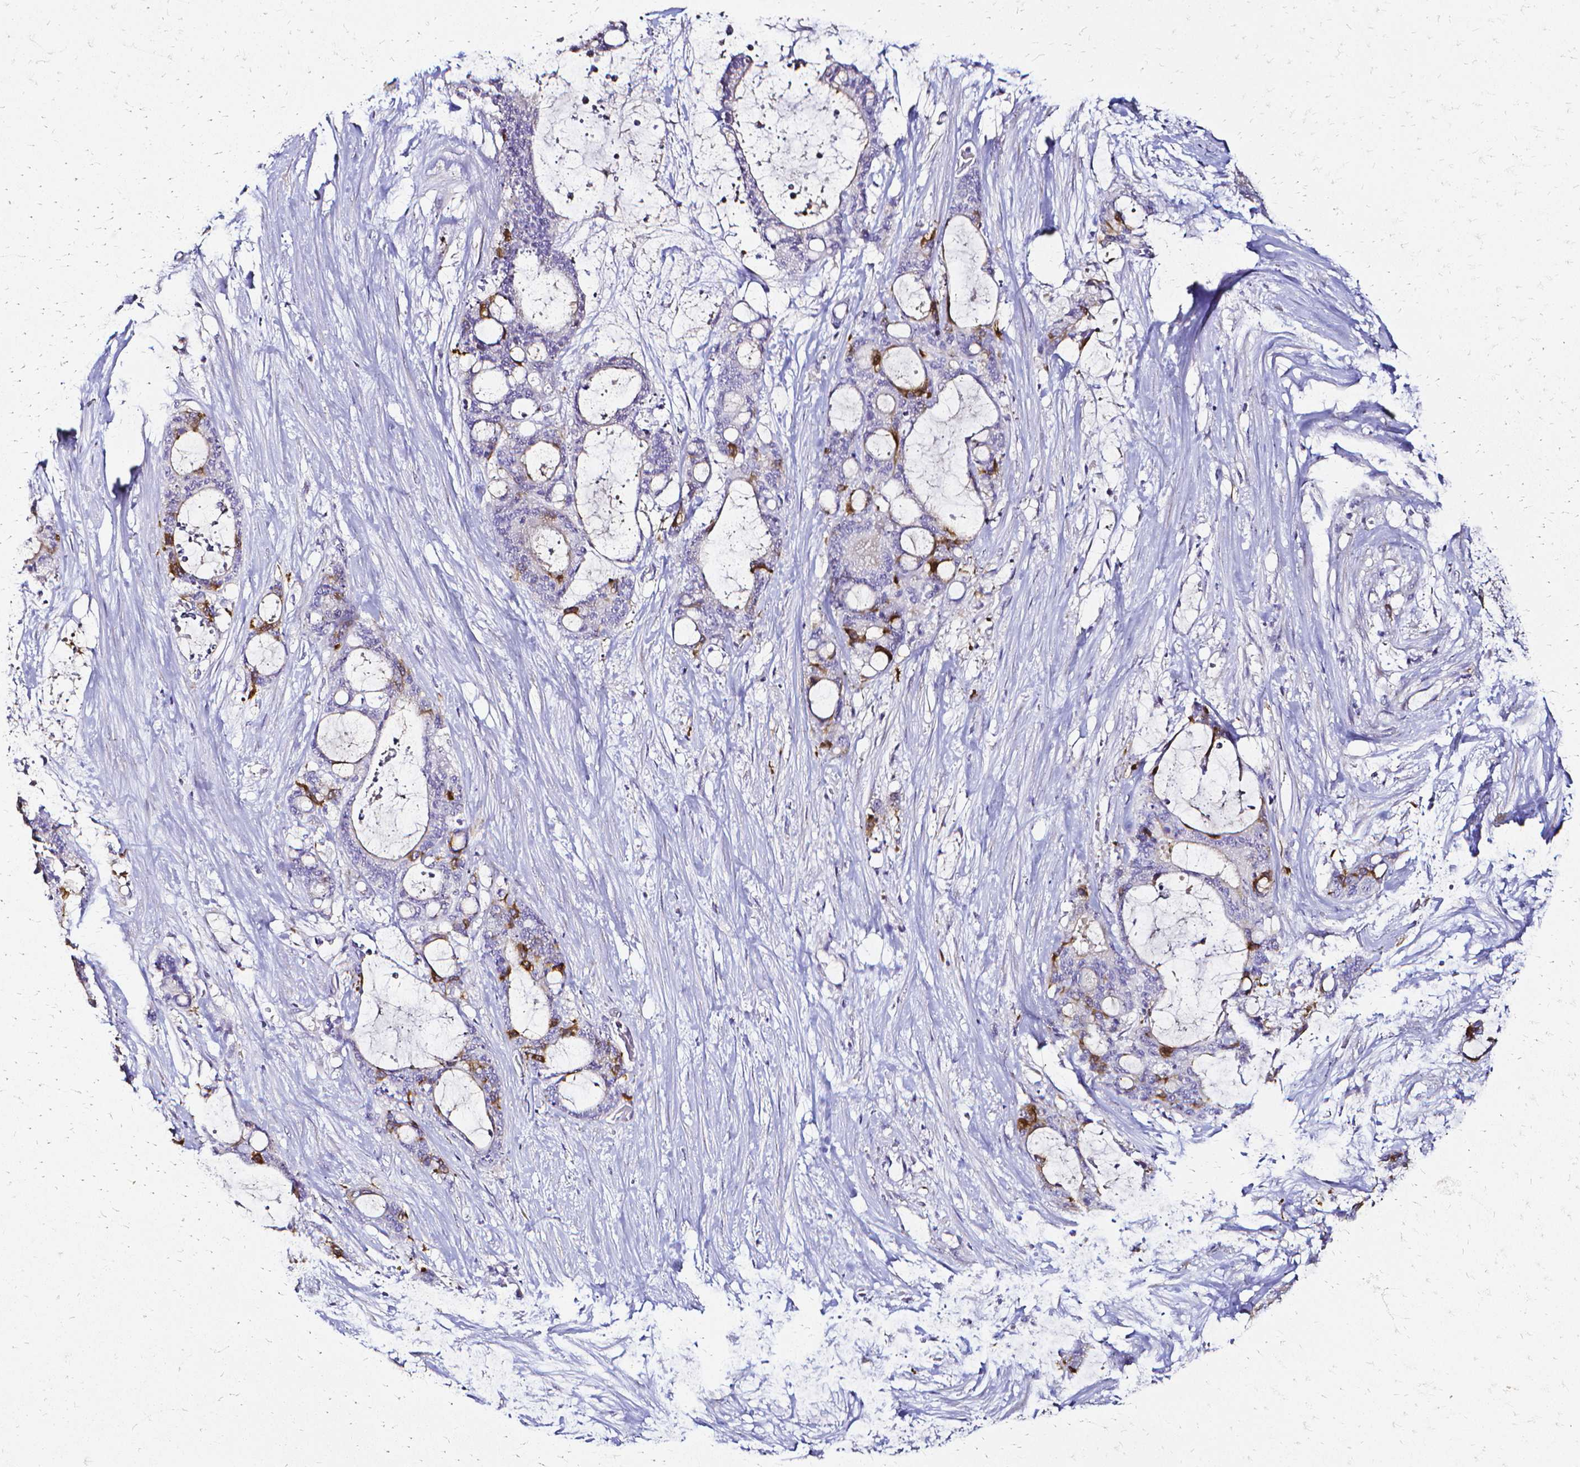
{"staining": {"intensity": "strong", "quantity": "<25%", "location": "cytoplasmic/membranous"}, "tissue": "liver cancer", "cell_type": "Tumor cells", "image_type": "cancer", "snomed": [{"axis": "morphology", "description": "Normal tissue, NOS"}, {"axis": "morphology", "description": "Cholangiocarcinoma"}, {"axis": "topography", "description": "Liver"}, {"axis": "topography", "description": "Peripheral nerve tissue"}], "caption": "There is medium levels of strong cytoplasmic/membranous positivity in tumor cells of liver cancer, as demonstrated by immunohistochemical staining (brown color).", "gene": "CCNB1", "patient": {"sex": "female", "age": 73}}